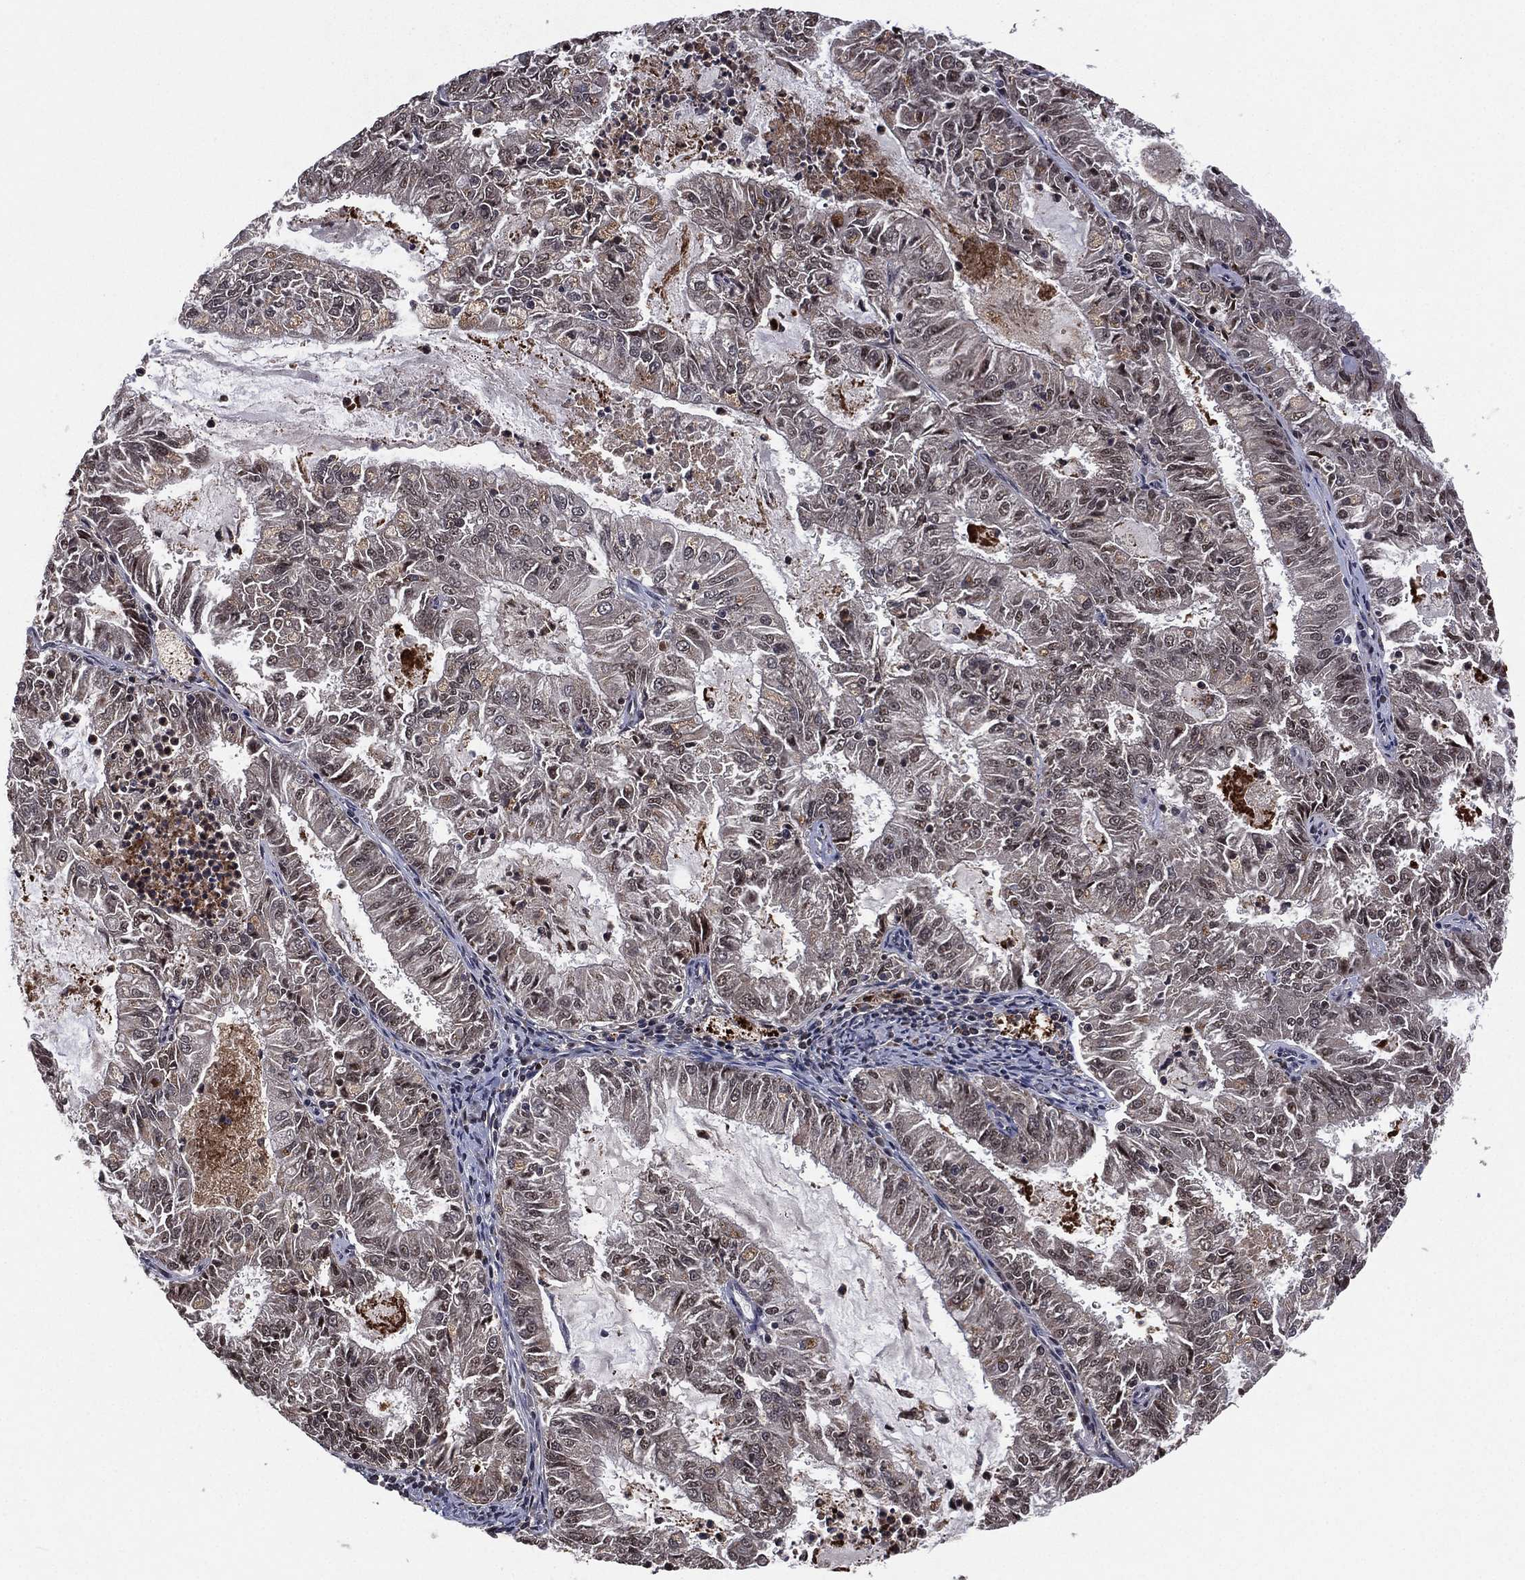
{"staining": {"intensity": "negative", "quantity": "none", "location": "none"}, "tissue": "endometrial cancer", "cell_type": "Tumor cells", "image_type": "cancer", "snomed": [{"axis": "morphology", "description": "Adenocarcinoma, NOS"}, {"axis": "topography", "description": "Endometrium"}], "caption": "Tumor cells are negative for protein expression in human endometrial cancer (adenocarcinoma).", "gene": "ATG4B", "patient": {"sex": "female", "age": 57}}